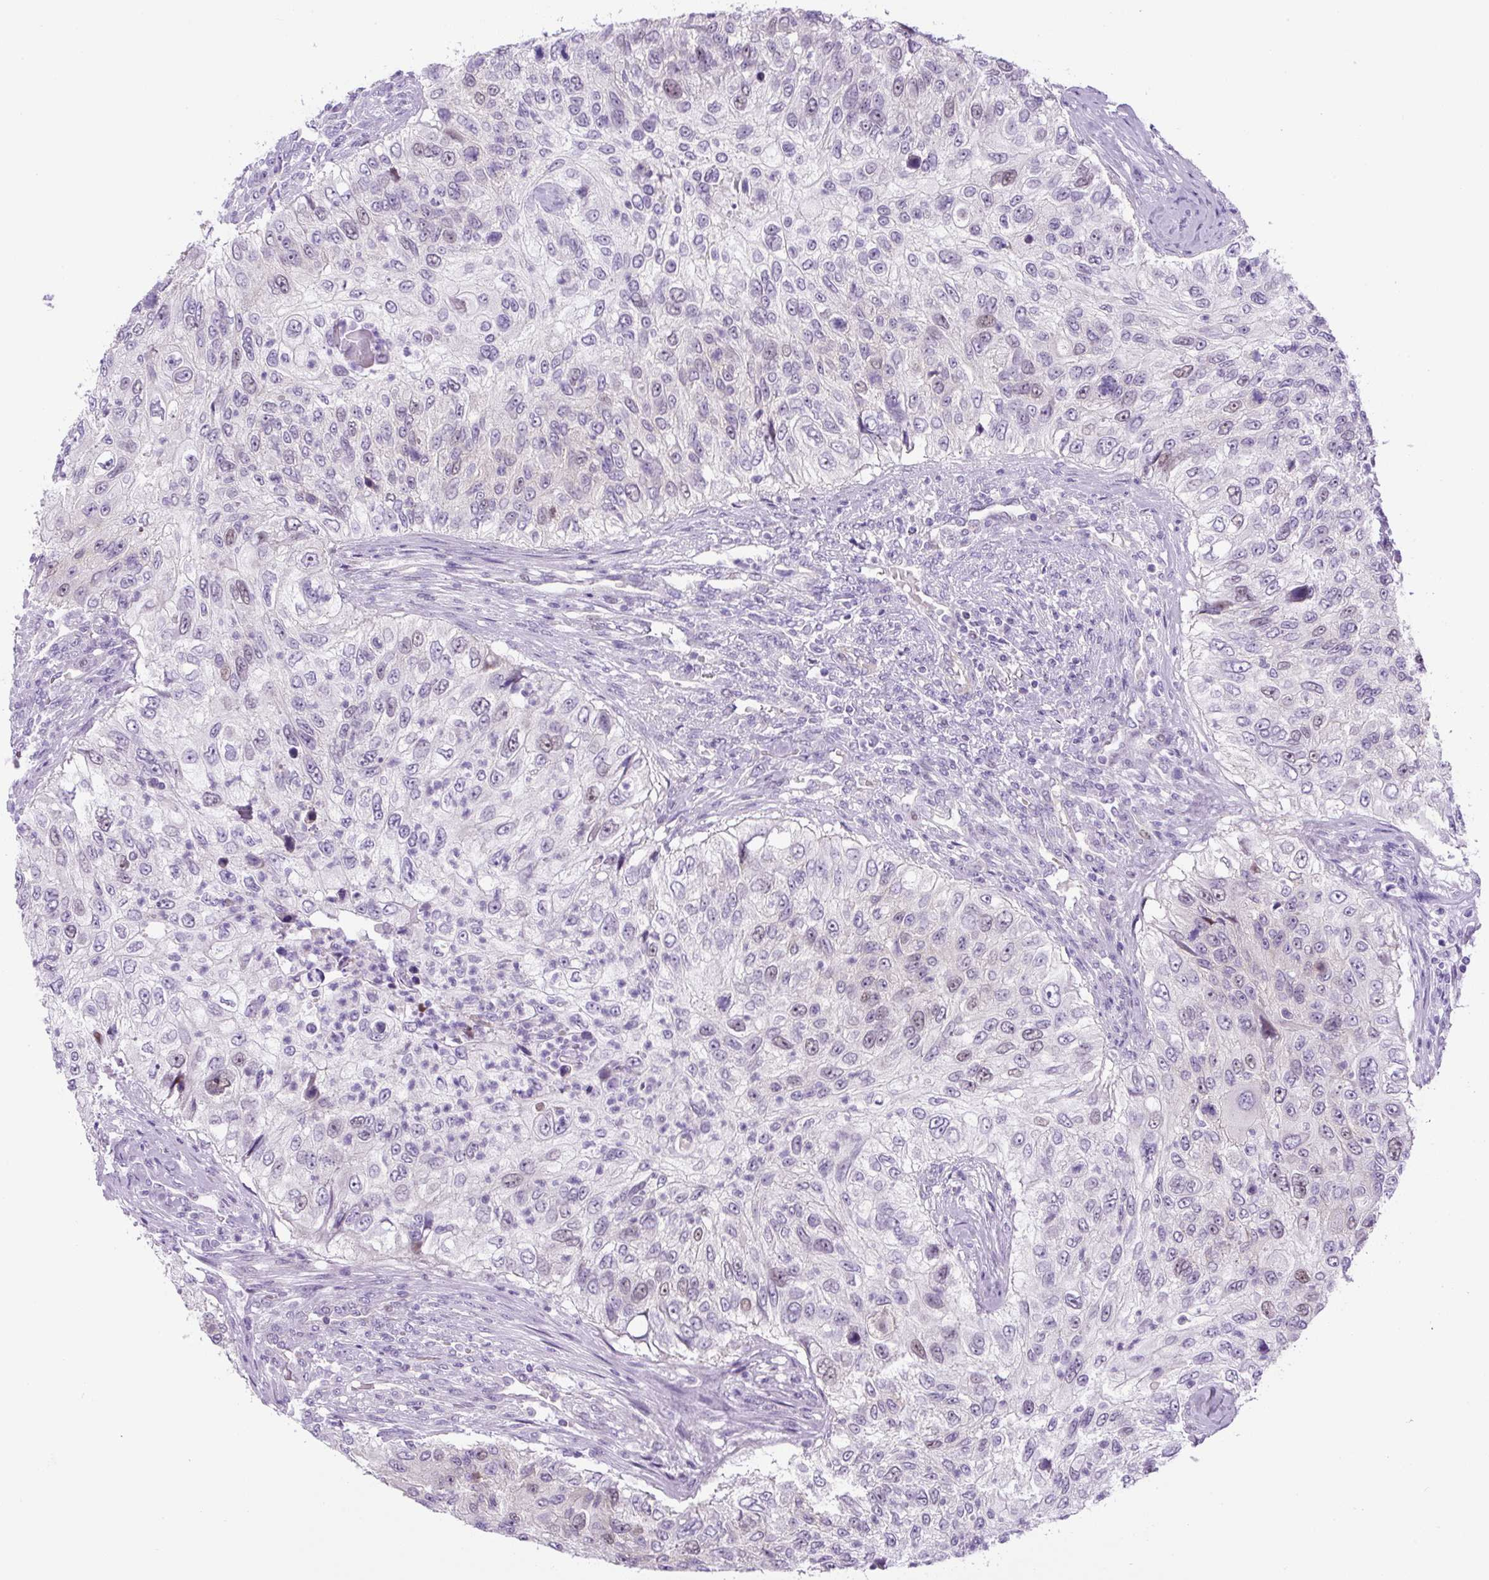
{"staining": {"intensity": "weak", "quantity": "<25%", "location": "nuclear"}, "tissue": "urothelial cancer", "cell_type": "Tumor cells", "image_type": "cancer", "snomed": [{"axis": "morphology", "description": "Urothelial carcinoma, High grade"}, {"axis": "topography", "description": "Urinary bladder"}], "caption": "DAB immunohistochemical staining of human urothelial carcinoma (high-grade) demonstrates no significant expression in tumor cells.", "gene": "ADAMTS19", "patient": {"sex": "female", "age": 60}}